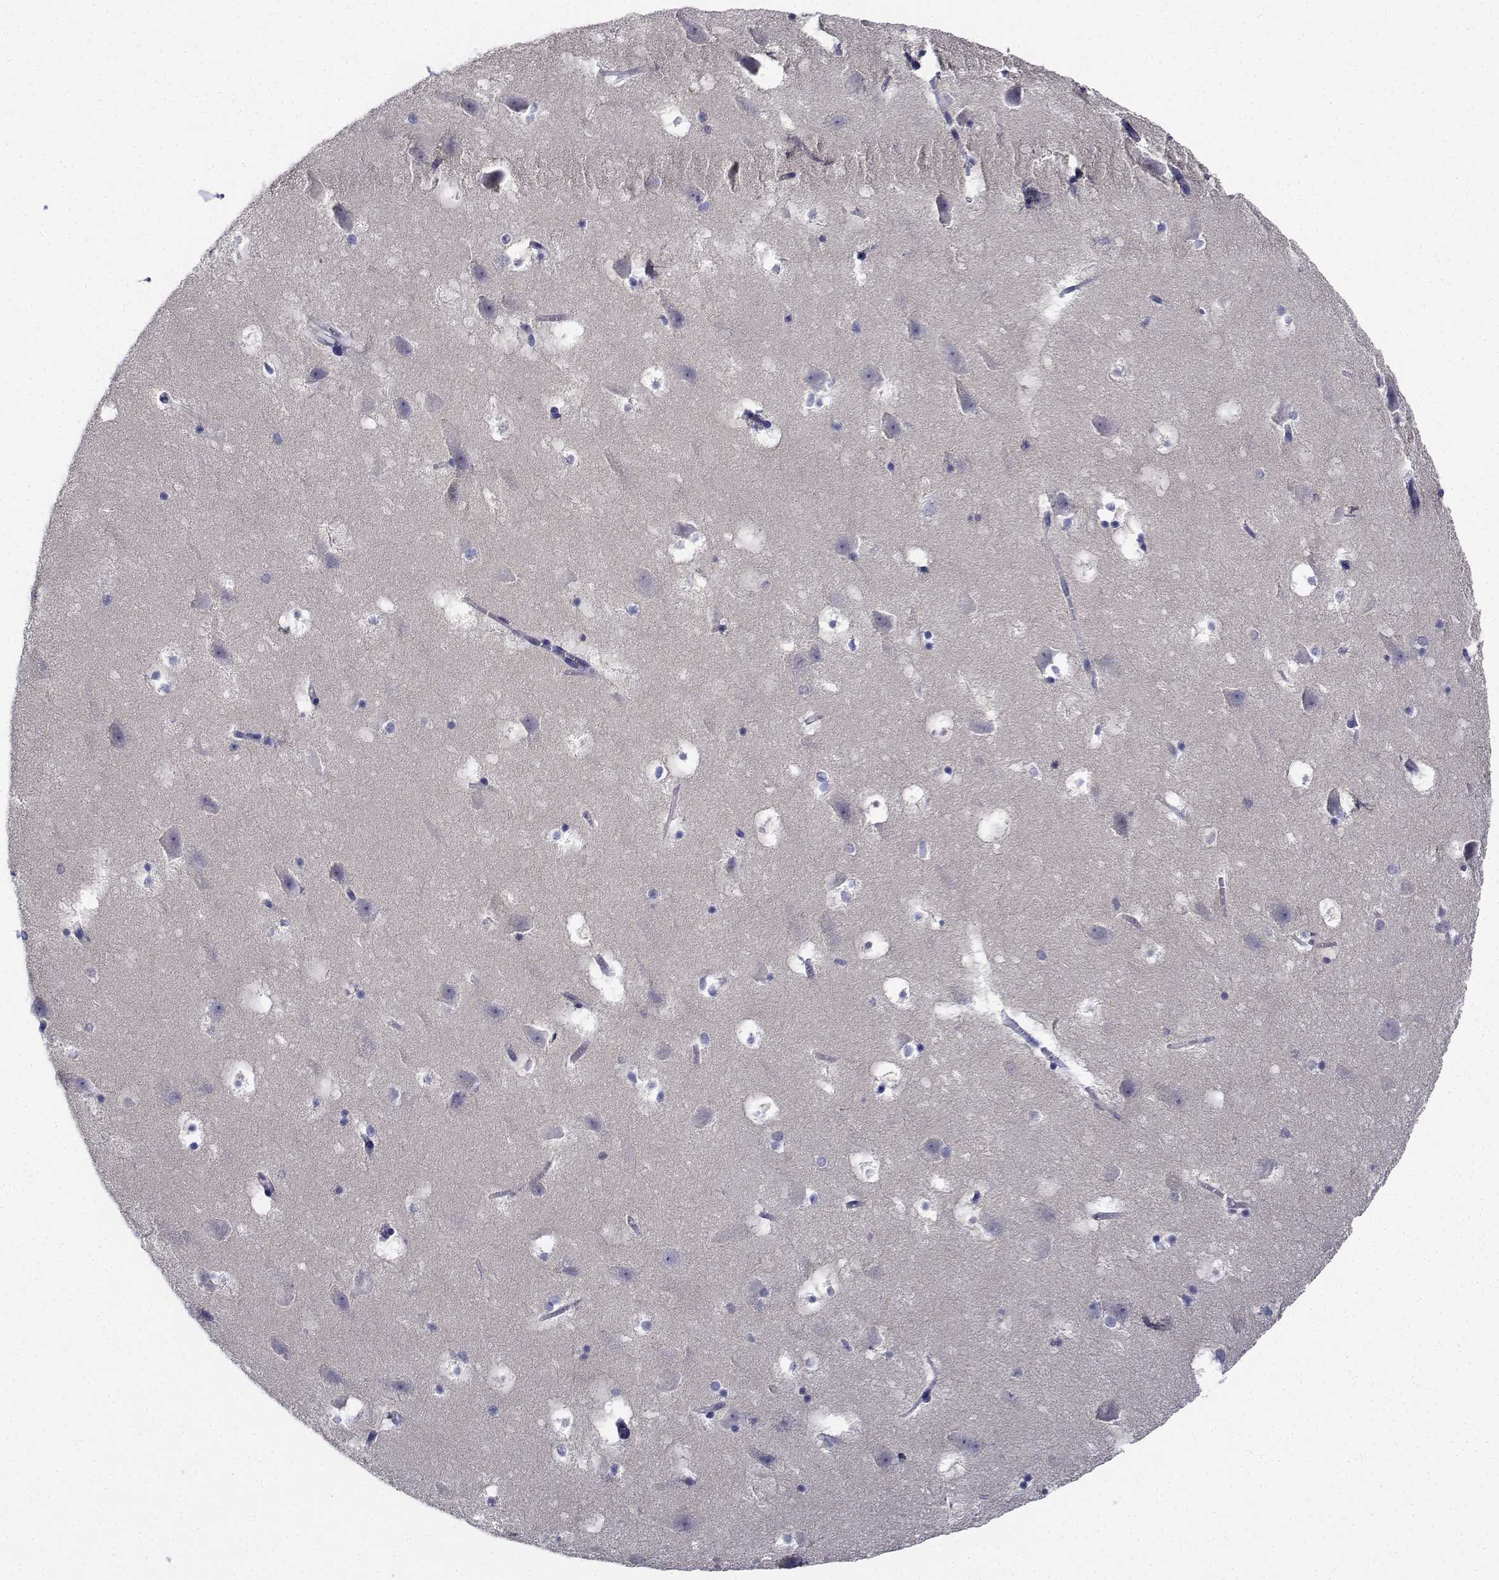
{"staining": {"intensity": "negative", "quantity": "none", "location": "none"}, "tissue": "hippocampus", "cell_type": "Glial cells", "image_type": "normal", "snomed": [{"axis": "morphology", "description": "Normal tissue, NOS"}, {"axis": "topography", "description": "Hippocampus"}], "caption": "This image is of benign hippocampus stained with IHC to label a protein in brown with the nuclei are counter-stained blue. There is no staining in glial cells. (DAB immunohistochemistry with hematoxylin counter stain).", "gene": "PLXNA4", "patient": {"sex": "male", "age": 58}}